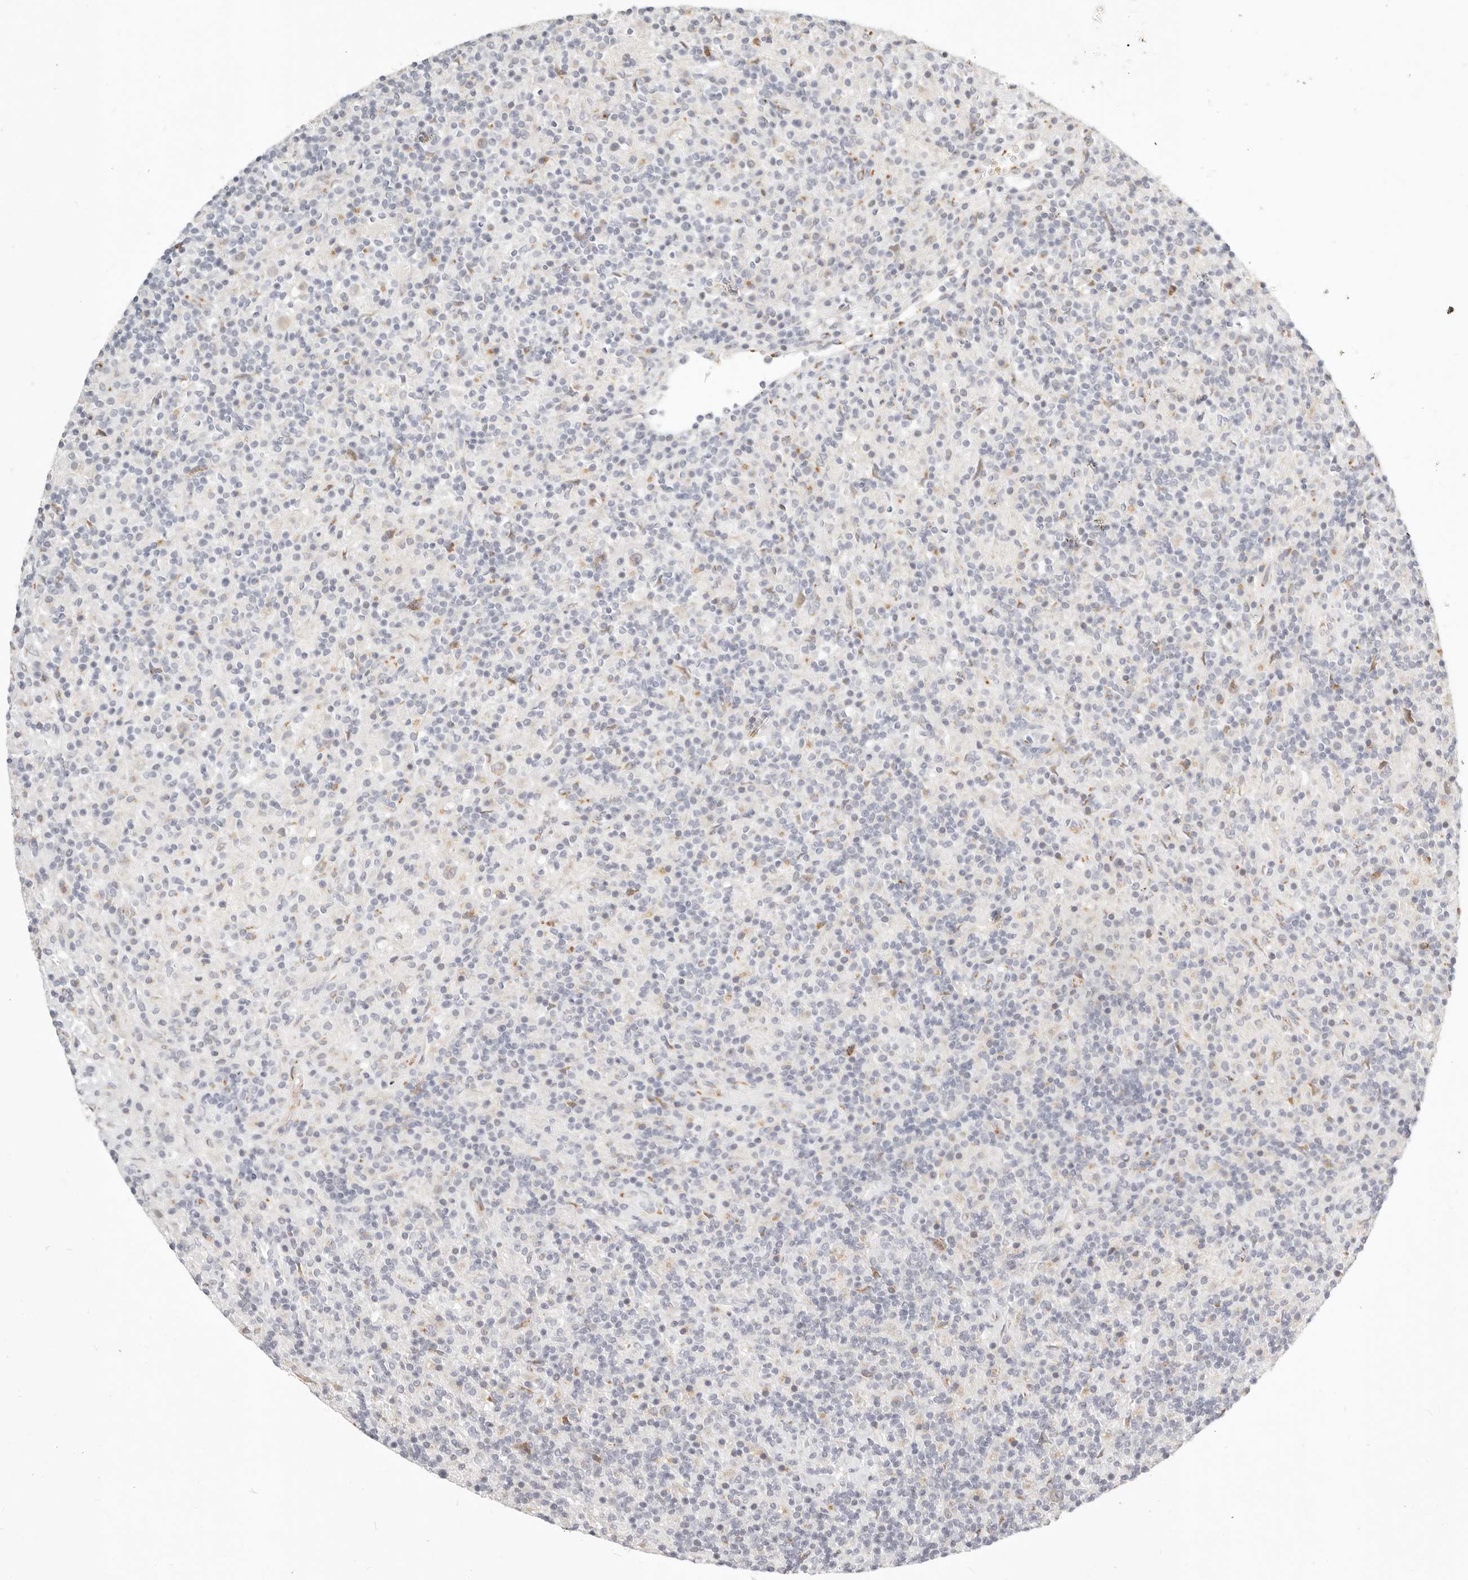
{"staining": {"intensity": "negative", "quantity": "none", "location": "none"}, "tissue": "lymphoma", "cell_type": "Tumor cells", "image_type": "cancer", "snomed": [{"axis": "morphology", "description": "Hodgkin's disease, NOS"}, {"axis": "topography", "description": "Lymph node"}], "caption": "A histopathology image of Hodgkin's disease stained for a protein demonstrates no brown staining in tumor cells.", "gene": "FAM20B", "patient": {"sex": "male", "age": 70}}